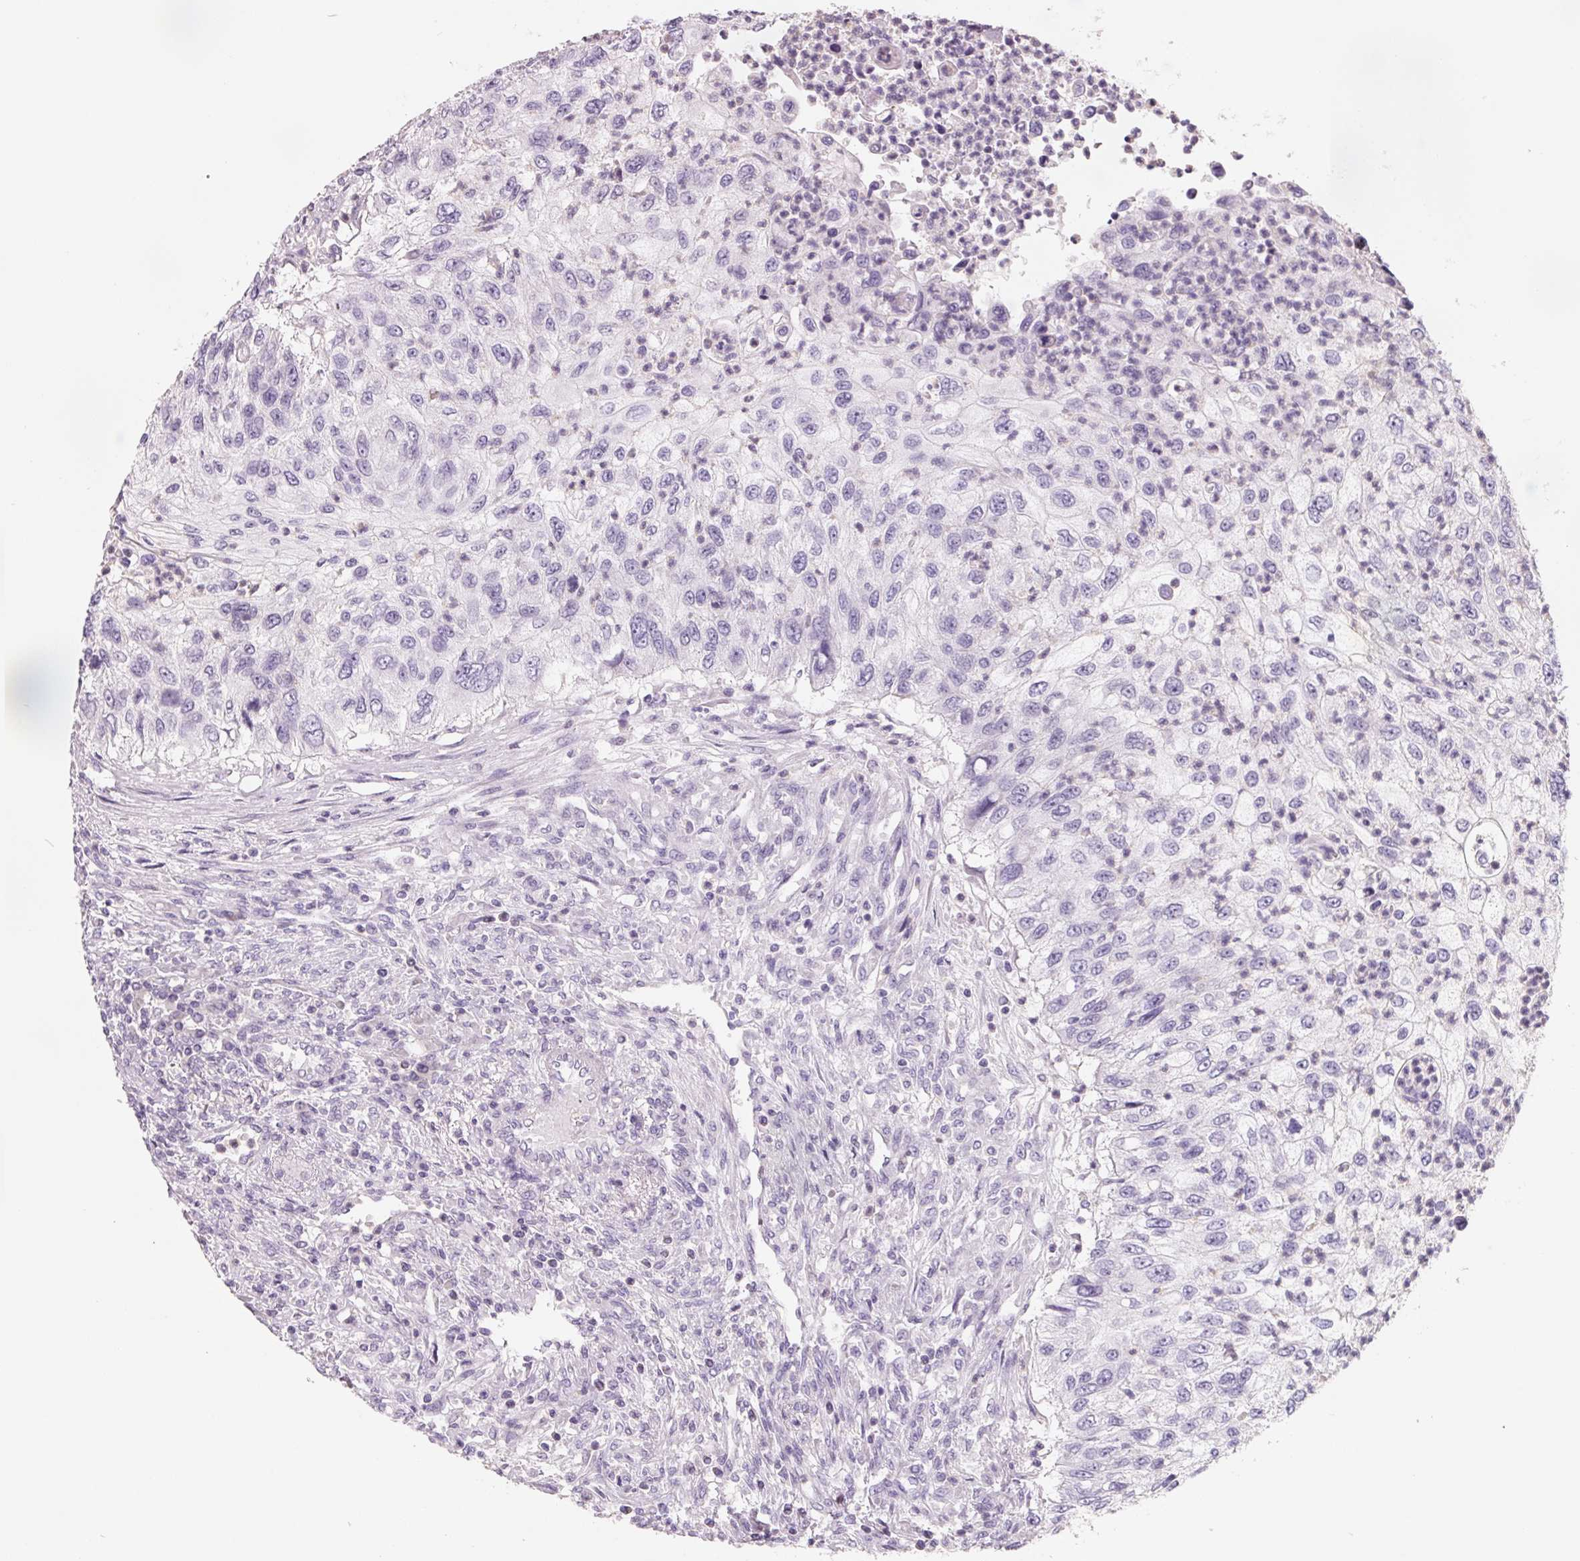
{"staining": {"intensity": "negative", "quantity": "none", "location": "none"}, "tissue": "urothelial cancer", "cell_type": "Tumor cells", "image_type": "cancer", "snomed": [{"axis": "morphology", "description": "Urothelial carcinoma, High grade"}, {"axis": "topography", "description": "Urinary bladder"}], "caption": "The micrograph demonstrates no significant staining in tumor cells of urothelial cancer.", "gene": "FTCD", "patient": {"sex": "female", "age": 60}}